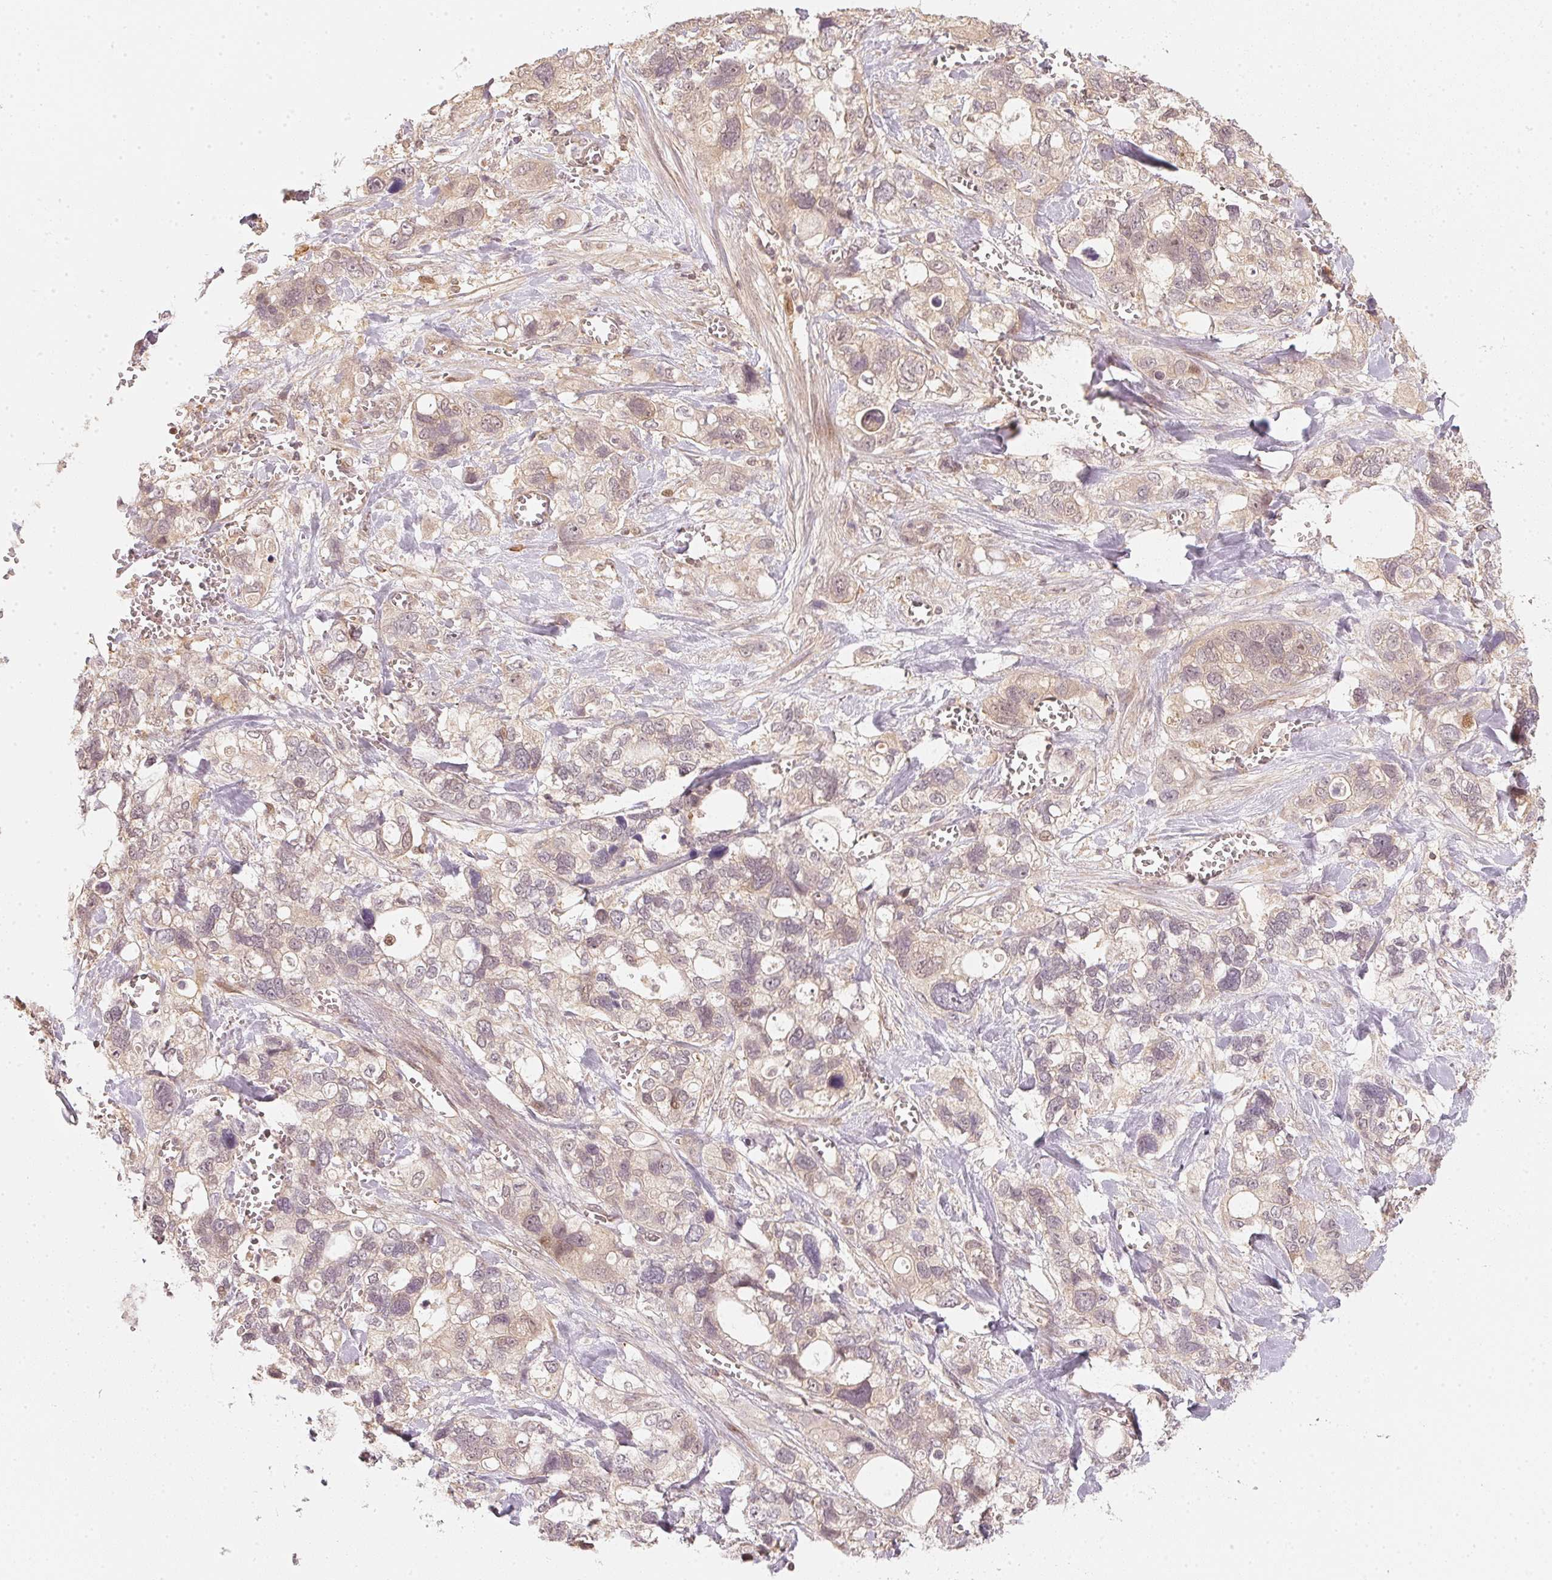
{"staining": {"intensity": "weak", "quantity": "<25%", "location": "nuclear"}, "tissue": "stomach cancer", "cell_type": "Tumor cells", "image_type": "cancer", "snomed": [{"axis": "morphology", "description": "Adenocarcinoma, NOS"}, {"axis": "topography", "description": "Stomach, upper"}], "caption": "There is no significant positivity in tumor cells of stomach adenocarcinoma.", "gene": "UBE2L3", "patient": {"sex": "female", "age": 81}}